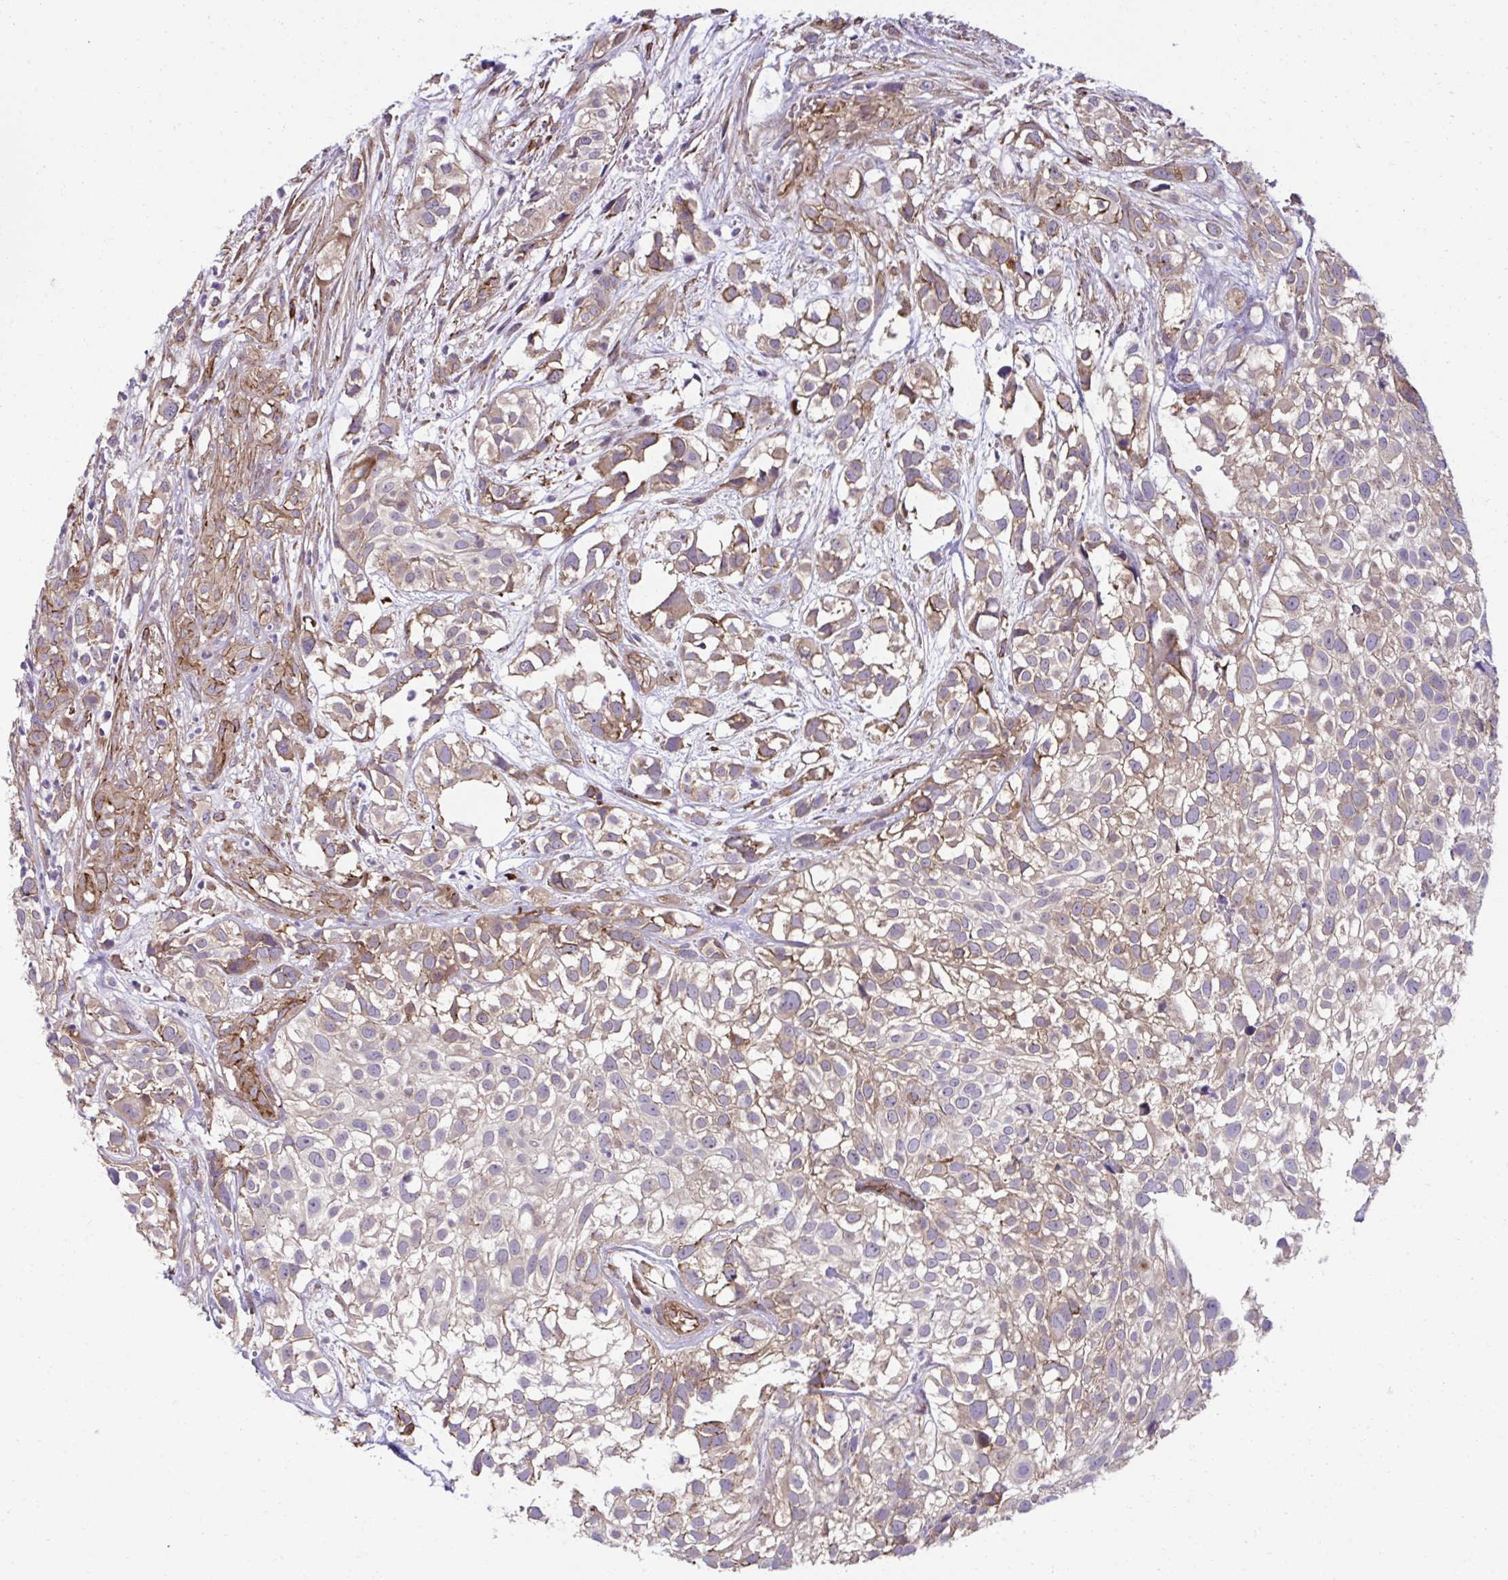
{"staining": {"intensity": "moderate", "quantity": "25%-75%", "location": "cytoplasmic/membranous"}, "tissue": "urothelial cancer", "cell_type": "Tumor cells", "image_type": "cancer", "snomed": [{"axis": "morphology", "description": "Urothelial carcinoma, High grade"}, {"axis": "topography", "description": "Urinary bladder"}], "caption": "Urothelial cancer stained with a protein marker reveals moderate staining in tumor cells.", "gene": "TRIM52", "patient": {"sex": "male", "age": 56}}